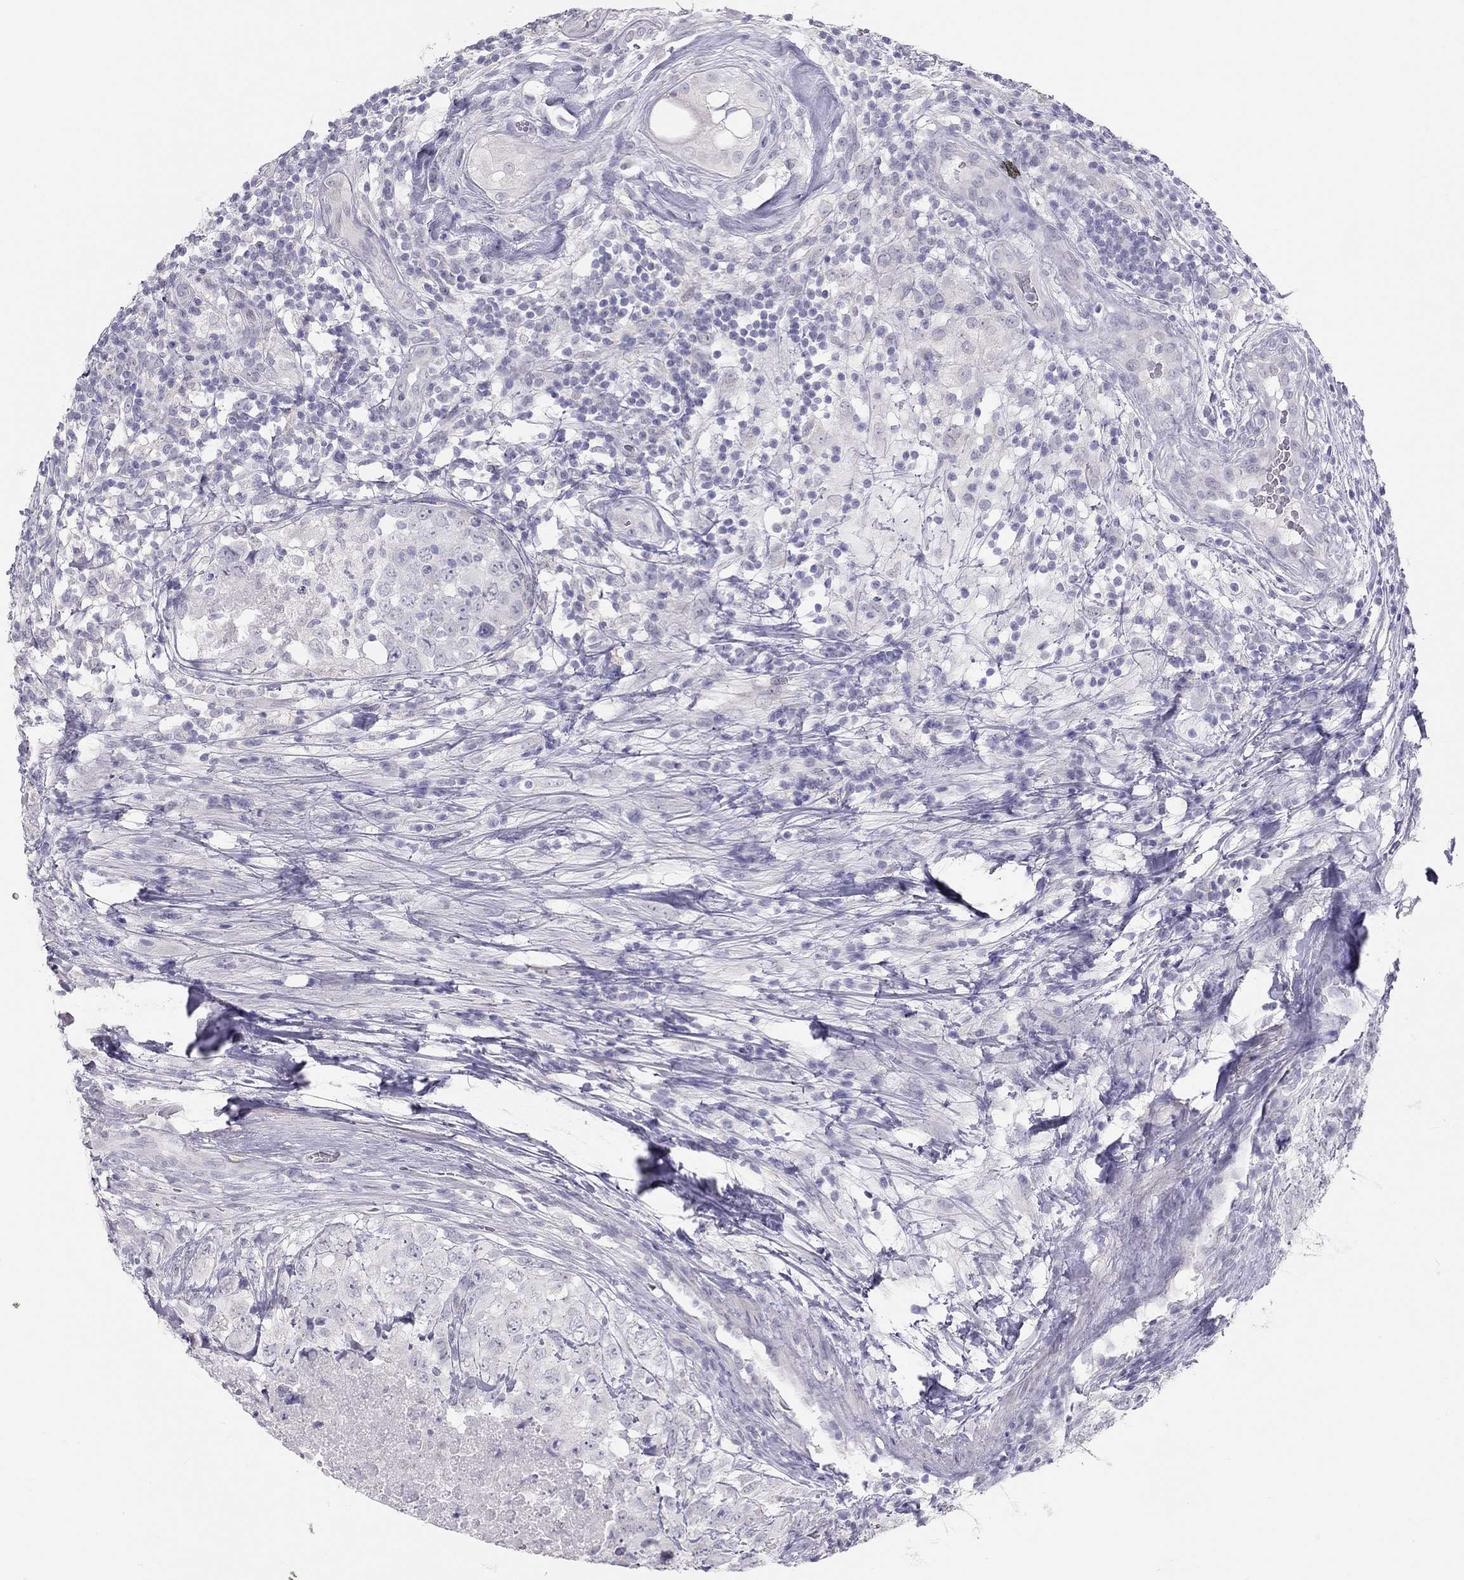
{"staining": {"intensity": "negative", "quantity": "none", "location": "none"}, "tissue": "testis cancer", "cell_type": "Tumor cells", "image_type": "cancer", "snomed": [{"axis": "morphology", "description": "Seminoma, NOS"}, {"axis": "topography", "description": "Testis"}], "caption": "There is no significant expression in tumor cells of testis seminoma.", "gene": "SPATA12", "patient": {"sex": "male", "age": 34}}